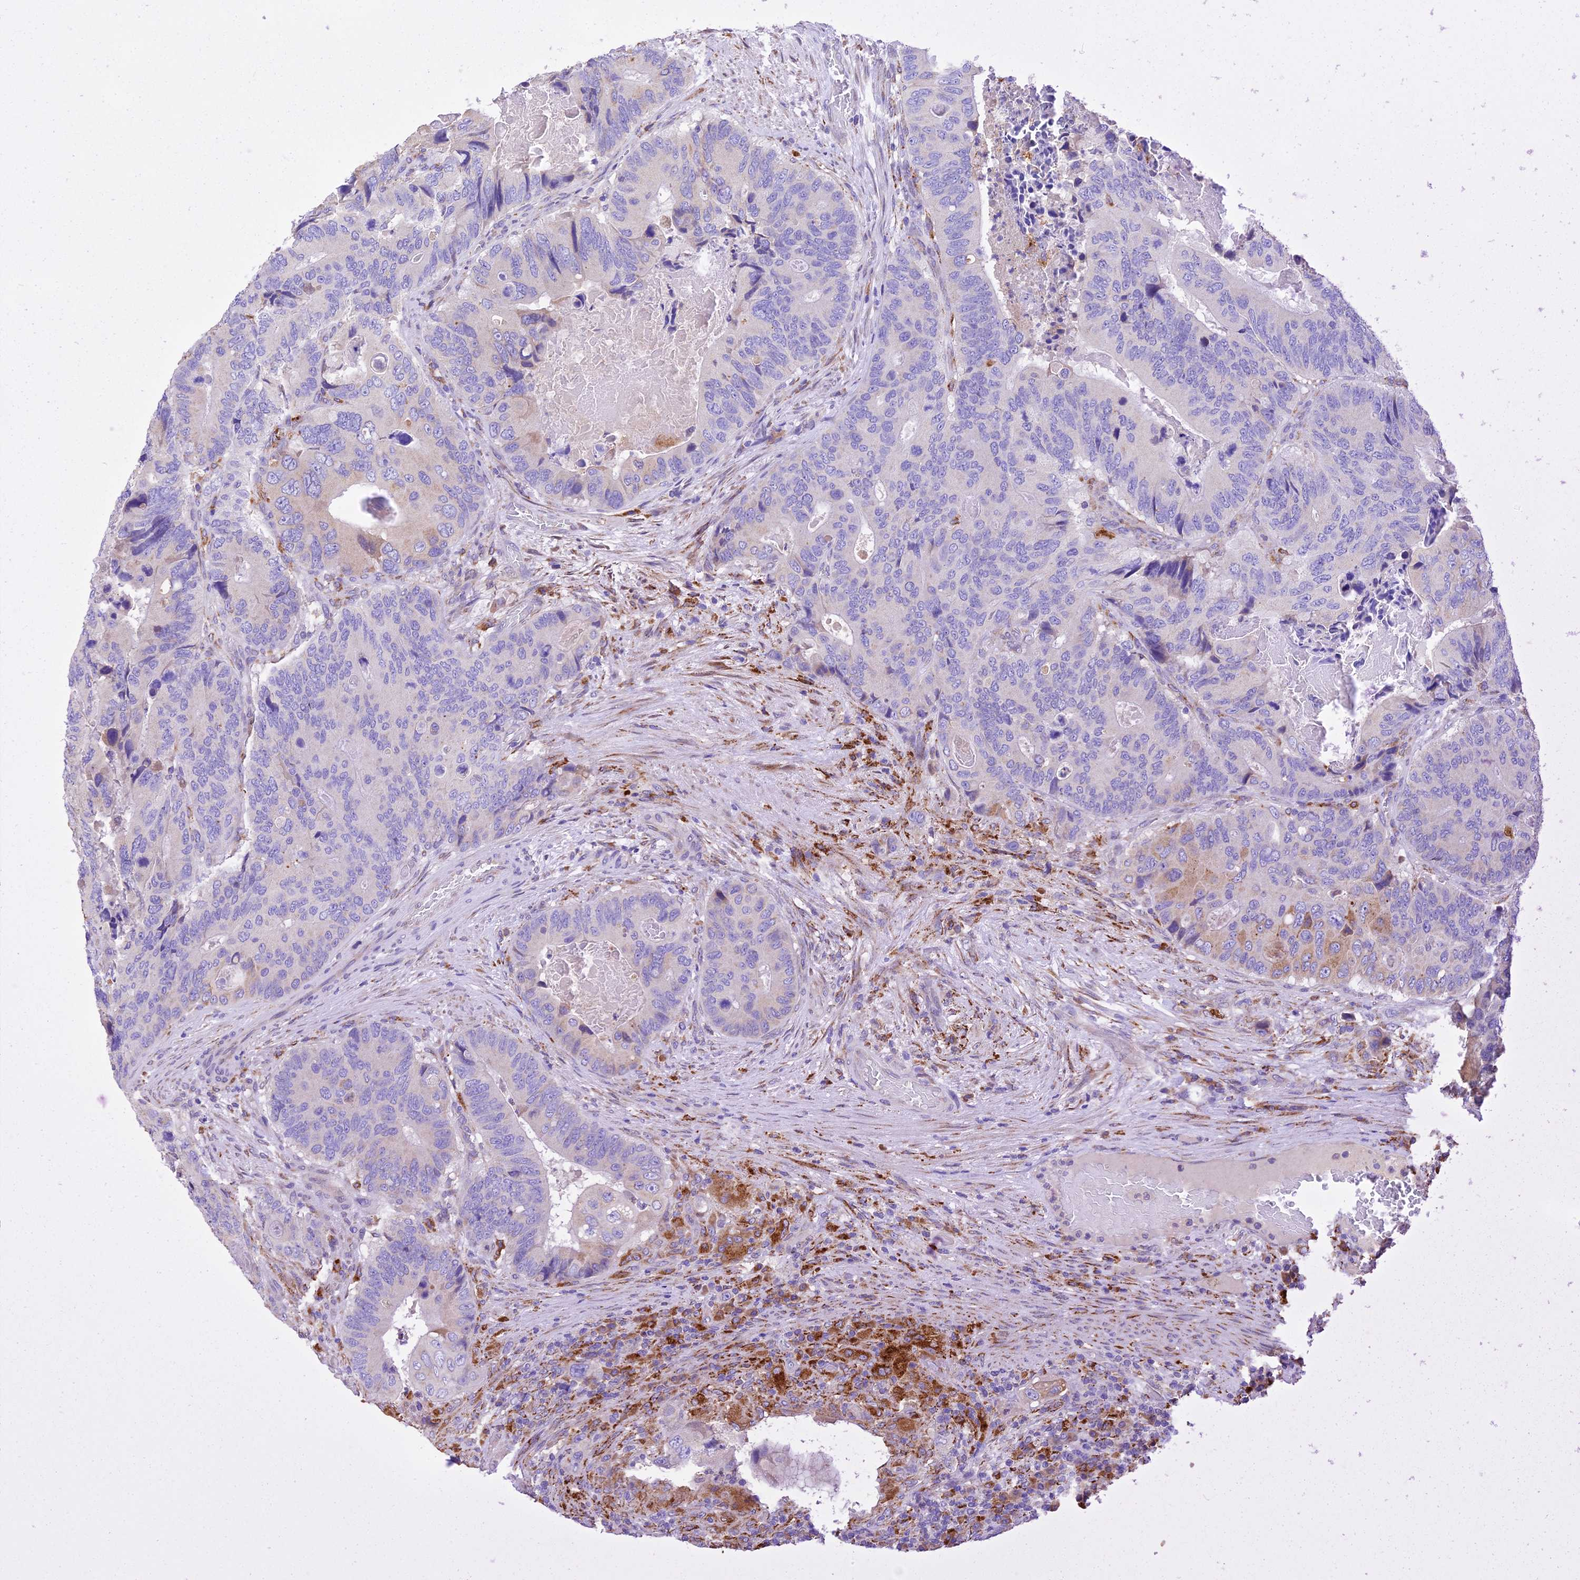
{"staining": {"intensity": "negative", "quantity": "none", "location": "none"}, "tissue": "colorectal cancer", "cell_type": "Tumor cells", "image_type": "cancer", "snomed": [{"axis": "morphology", "description": "Adenocarcinoma, NOS"}, {"axis": "topography", "description": "Colon"}], "caption": "Protein analysis of colorectal adenocarcinoma demonstrates no significant staining in tumor cells.", "gene": "VKORC1", "patient": {"sex": "male", "age": 84}}